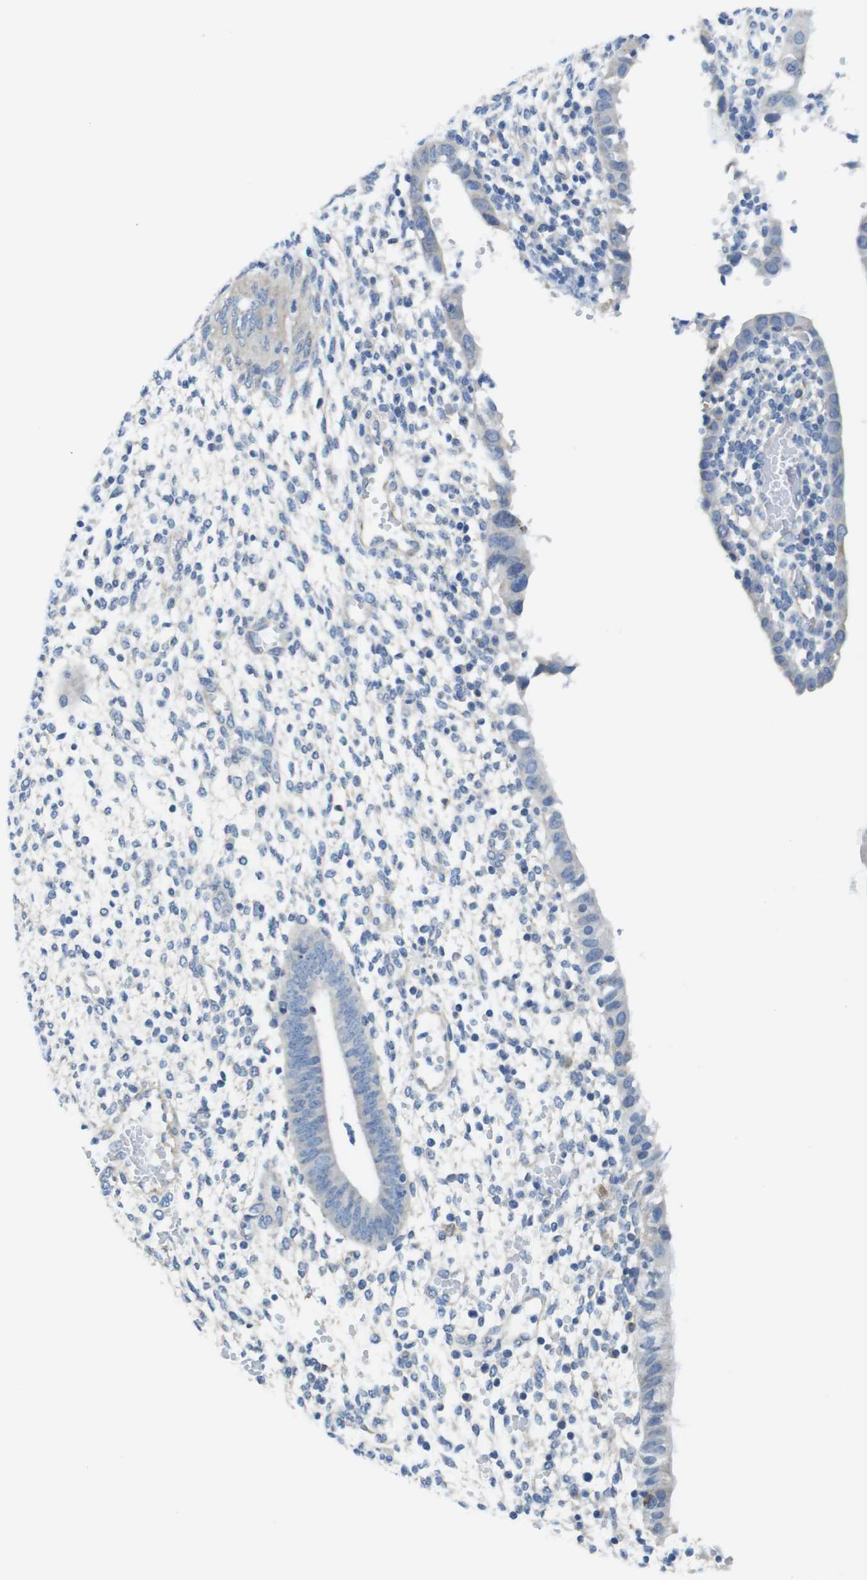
{"staining": {"intensity": "negative", "quantity": "none", "location": "none"}, "tissue": "endometrium", "cell_type": "Cells in endometrial stroma", "image_type": "normal", "snomed": [{"axis": "morphology", "description": "Normal tissue, NOS"}, {"axis": "topography", "description": "Endometrium"}], "caption": "A high-resolution image shows immunohistochemistry (IHC) staining of unremarkable endometrium, which displays no significant positivity in cells in endometrial stroma.", "gene": "CDH8", "patient": {"sex": "female", "age": 35}}